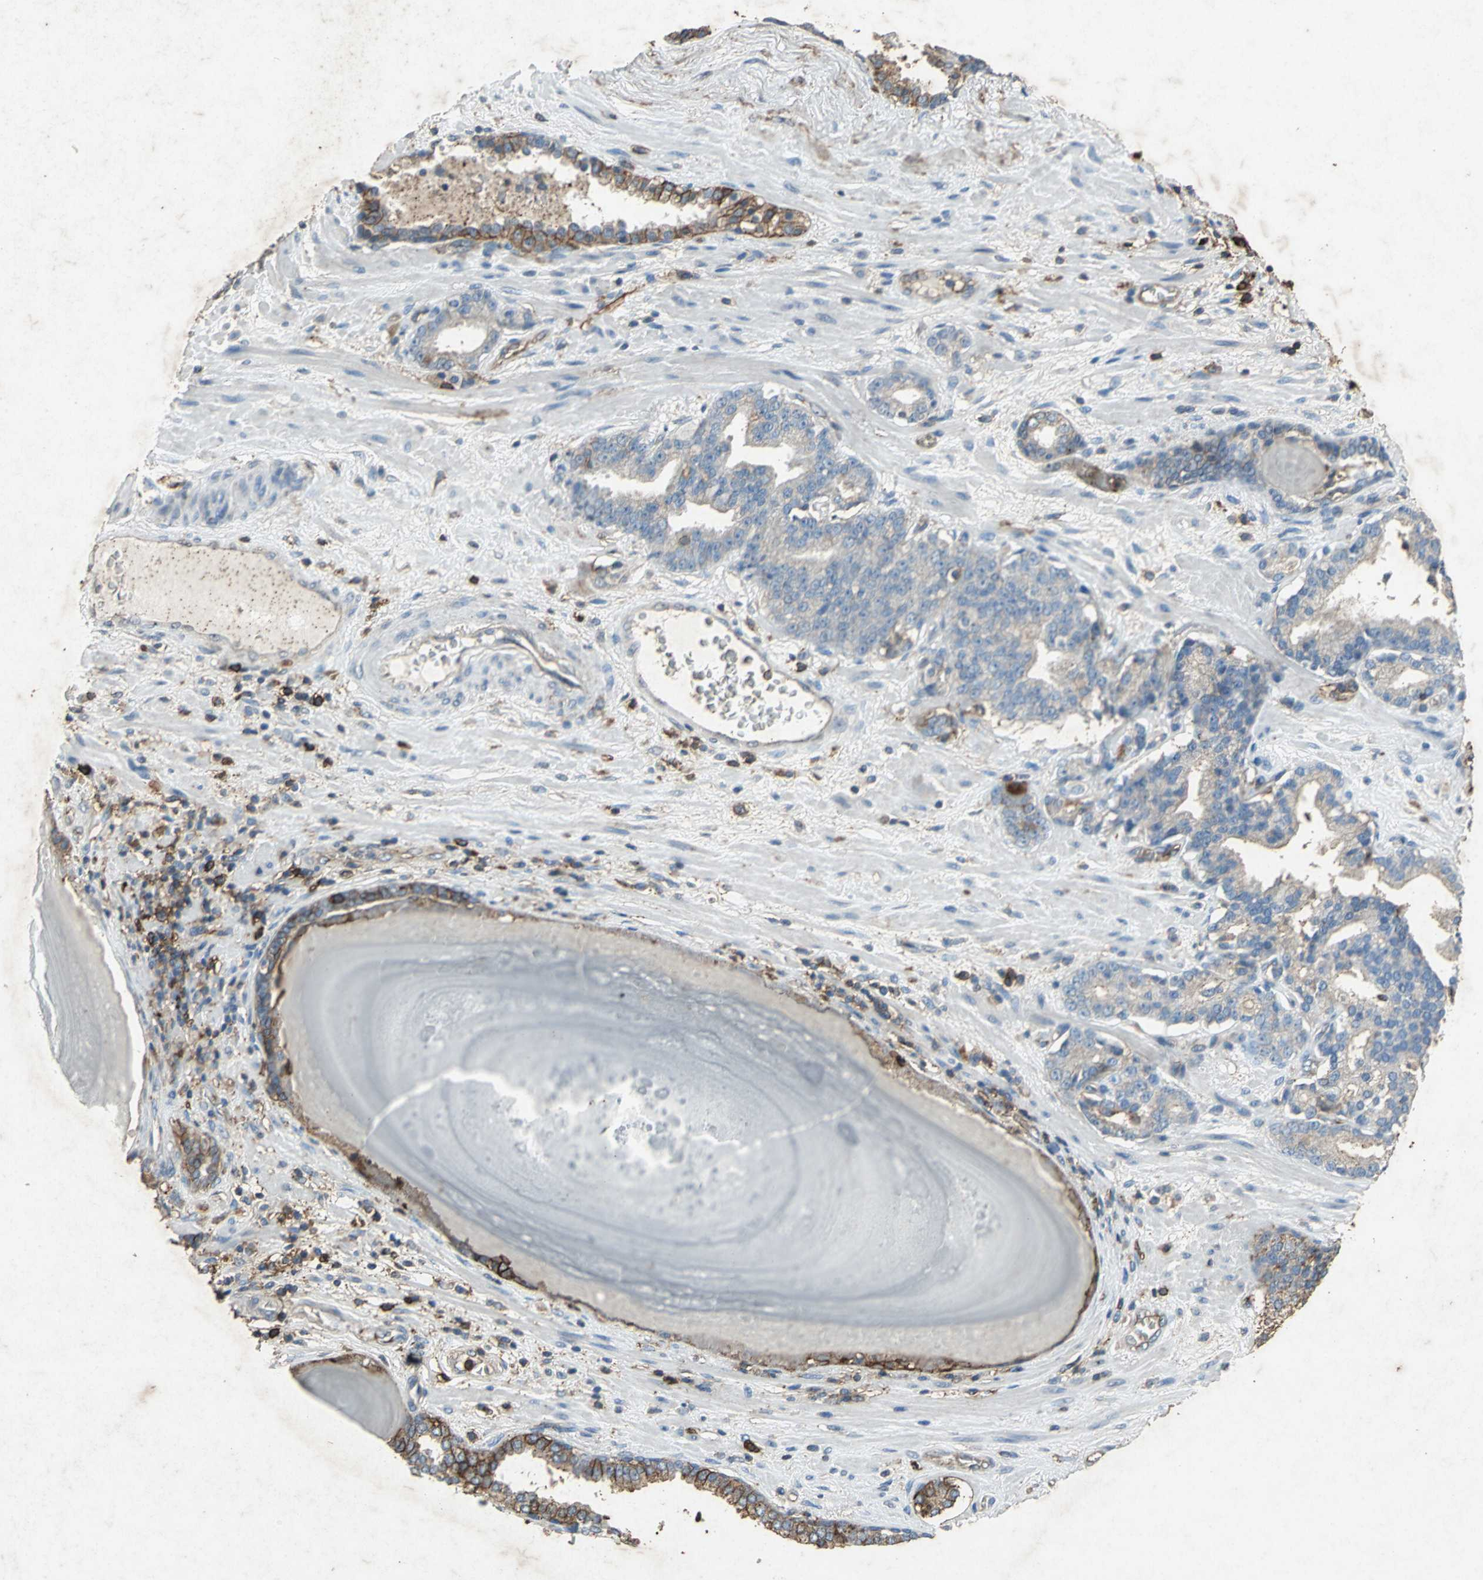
{"staining": {"intensity": "moderate", "quantity": ">75%", "location": "cytoplasmic/membranous"}, "tissue": "prostate cancer", "cell_type": "Tumor cells", "image_type": "cancer", "snomed": [{"axis": "morphology", "description": "Adenocarcinoma, Low grade"}, {"axis": "topography", "description": "Prostate"}], "caption": "Prostate cancer stained with immunohistochemistry demonstrates moderate cytoplasmic/membranous positivity in about >75% of tumor cells.", "gene": "CCR6", "patient": {"sex": "male", "age": 63}}